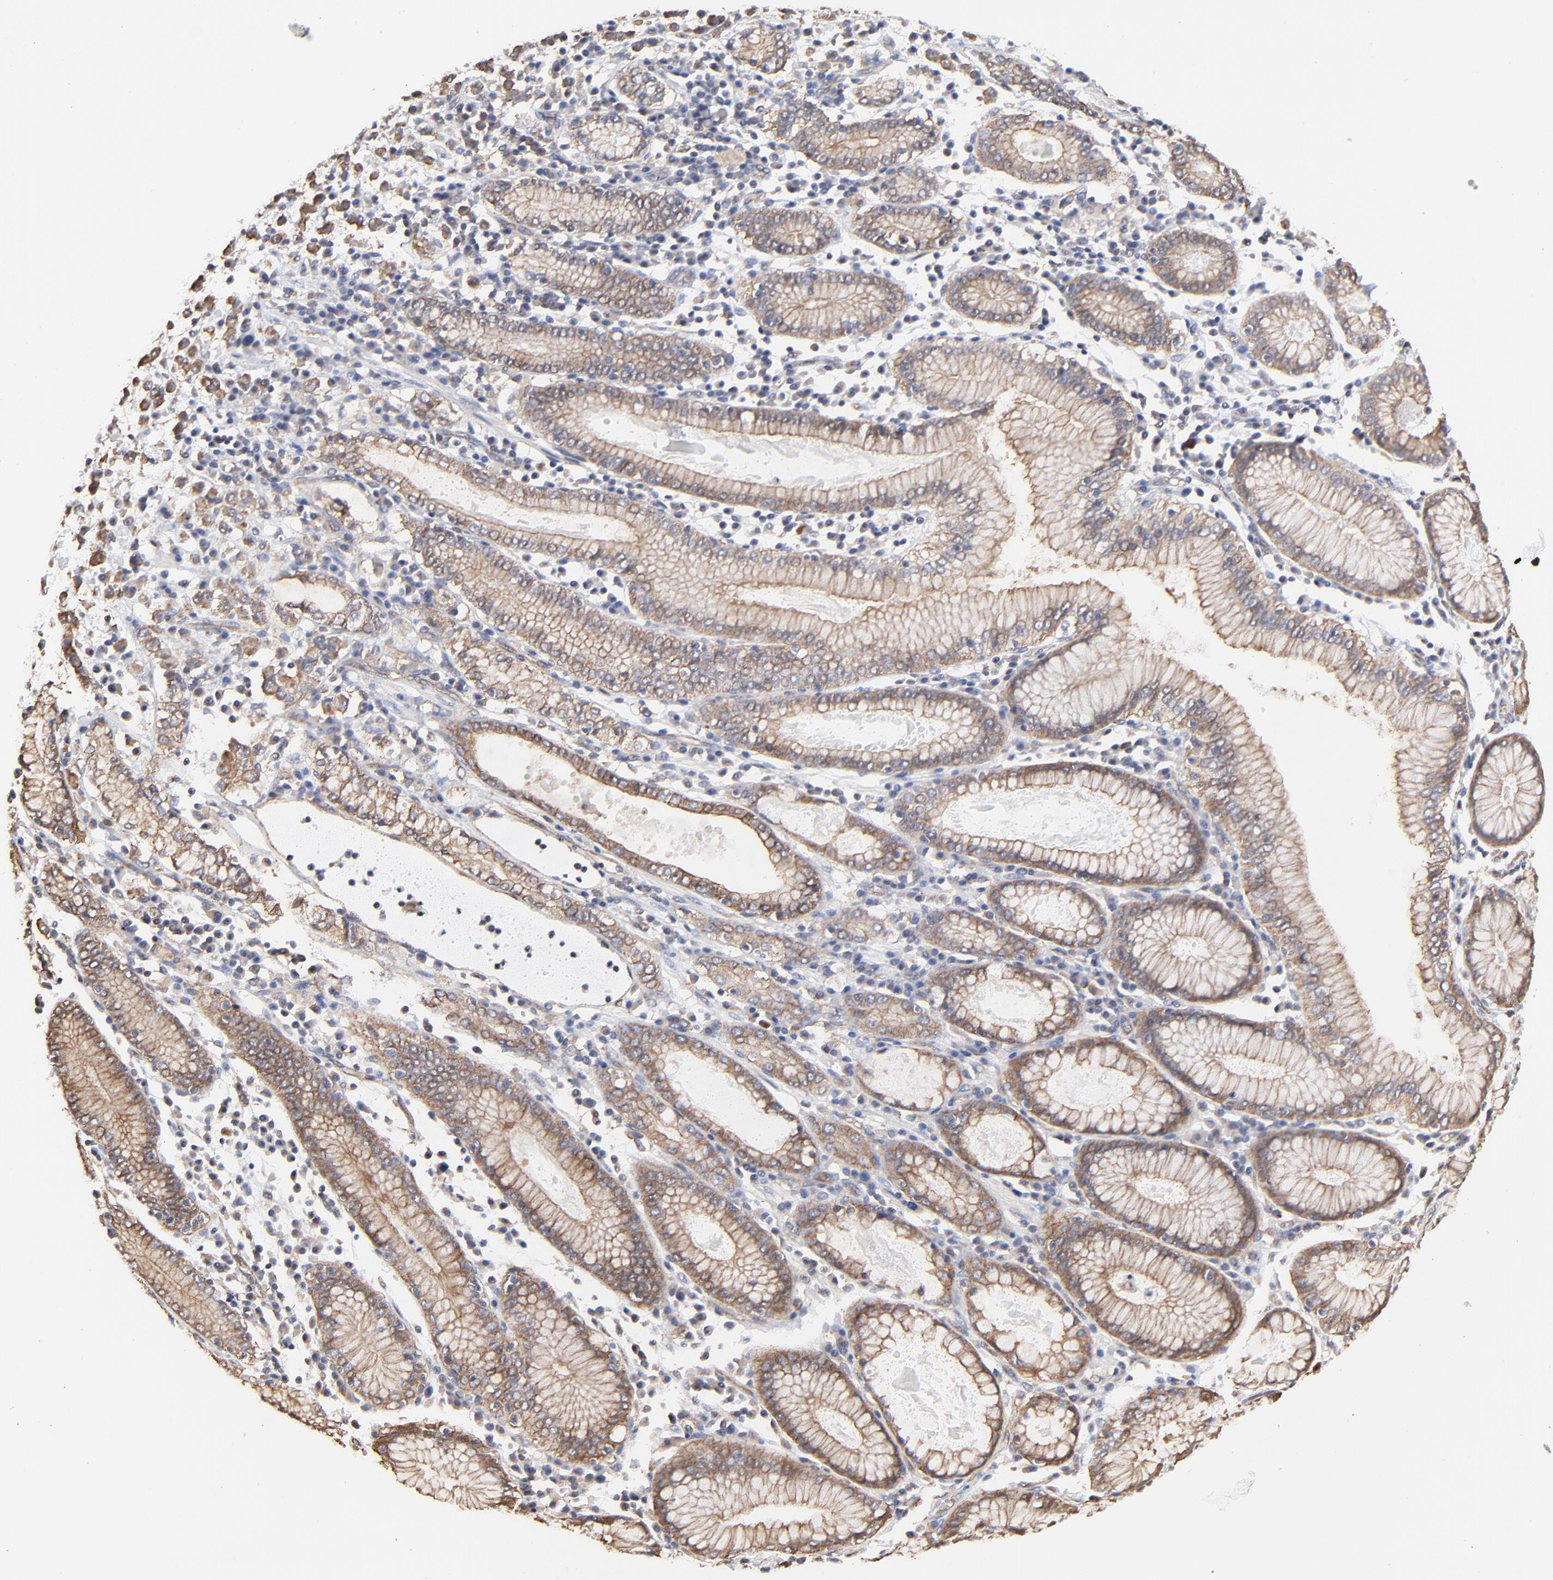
{"staining": {"intensity": "moderate", "quantity": ">75%", "location": "cytoplasmic/membranous"}, "tissue": "stomach cancer", "cell_type": "Tumor cells", "image_type": "cancer", "snomed": [{"axis": "morphology", "description": "Adenocarcinoma, NOS"}, {"axis": "topography", "description": "Stomach, lower"}], "caption": "Human adenocarcinoma (stomach) stained with a brown dye exhibits moderate cytoplasmic/membranous positive staining in approximately >75% of tumor cells.", "gene": "ARMT1", "patient": {"sex": "male", "age": 88}}